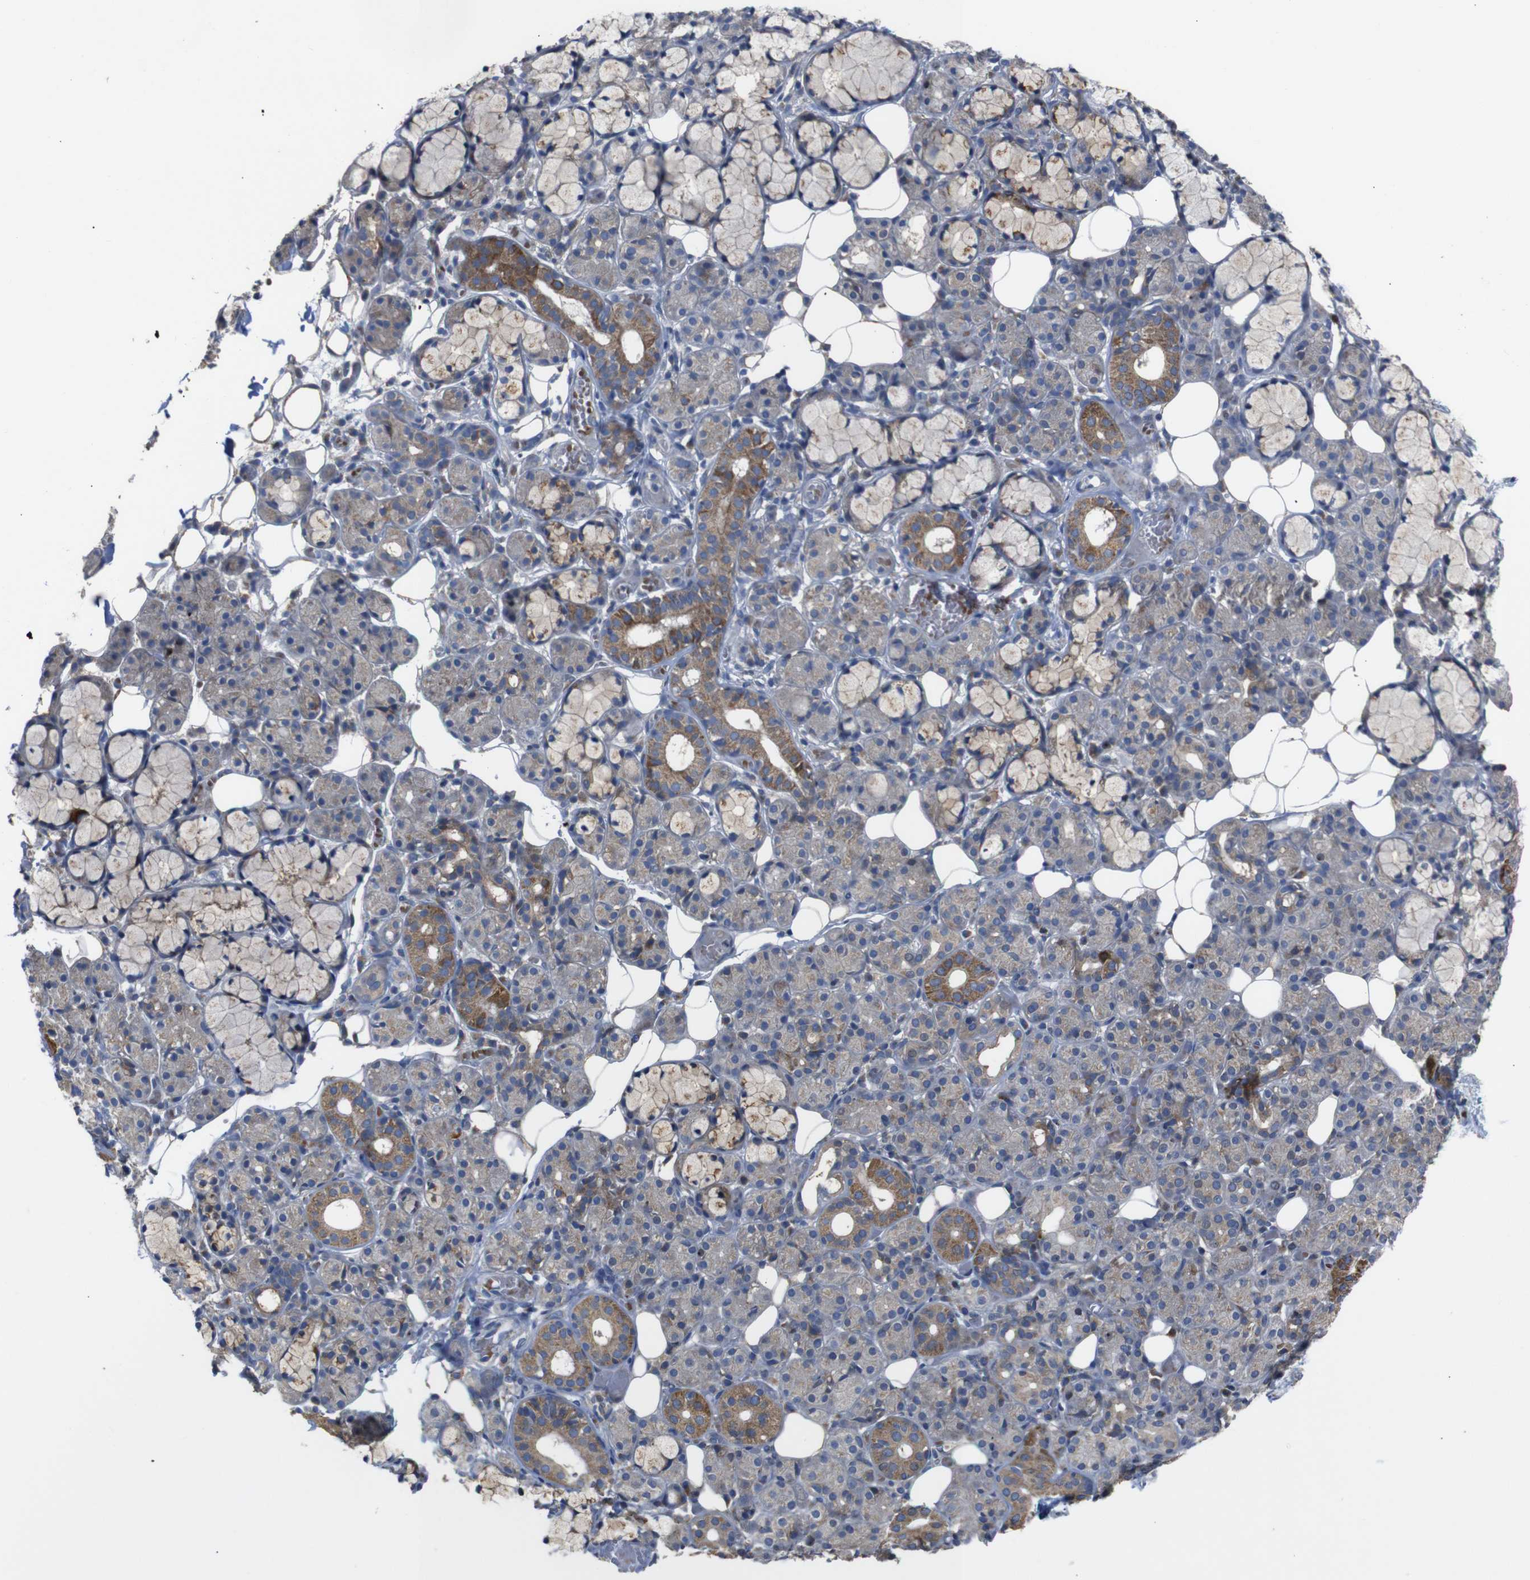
{"staining": {"intensity": "moderate", "quantity": "25%-75%", "location": "cytoplasmic/membranous"}, "tissue": "salivary gland", "cell_type": "Glandular cells", "image_type": "normal", "snomed": [{"axis": "morphology", "description": "Normal tissue, NOS"}, {"axis": "topography", "description": "Salivary gland"}], "caption": "Immunohistochemical staining of normal human salivary gland reveals 25%-75% levels of moderate cytoplasmic/membranous protein positivity in about 25%-75% of glandular cells.", "gene": "CHST10", "patient": {"sex": "male", "age": 63}}